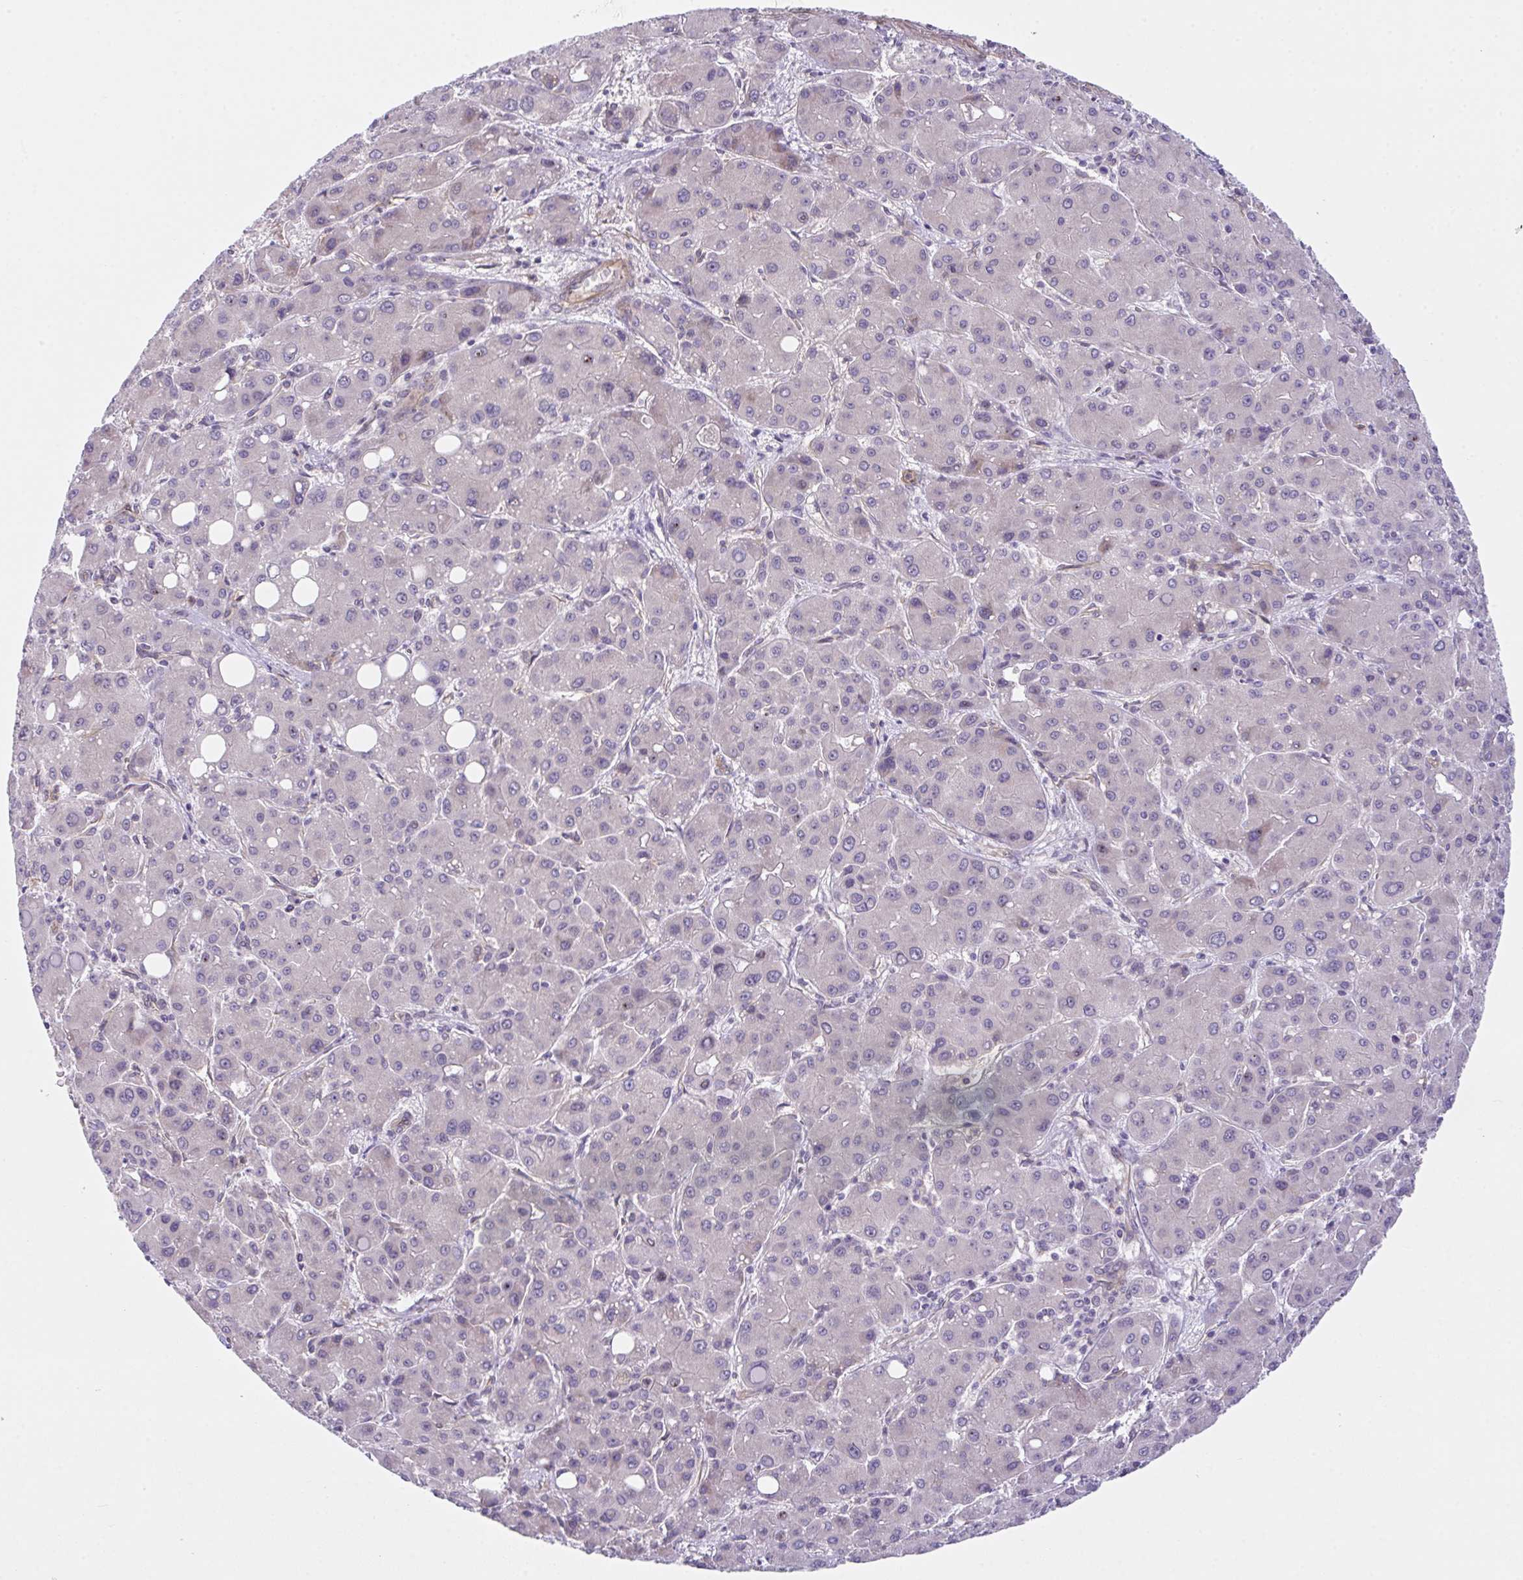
{"staining": {"intensity": "negative", "quantity": "none", "location": "none"}, "tissue": "liver cancer", "cell_type": "Tumor cells", "image_type": "cancer", "snomed": [{"axis": "morphology", "description": "Carcinoma, Hepatocellular, NOS"}, {"axis": "topography", "description": "Liver"}], "caption": "This is an IHC image of liver hepatocellular carcinoma. There is no staining in tumor cells.", "gene": "RHOXF1", "patient": {"sex": "male", "age": 55}}